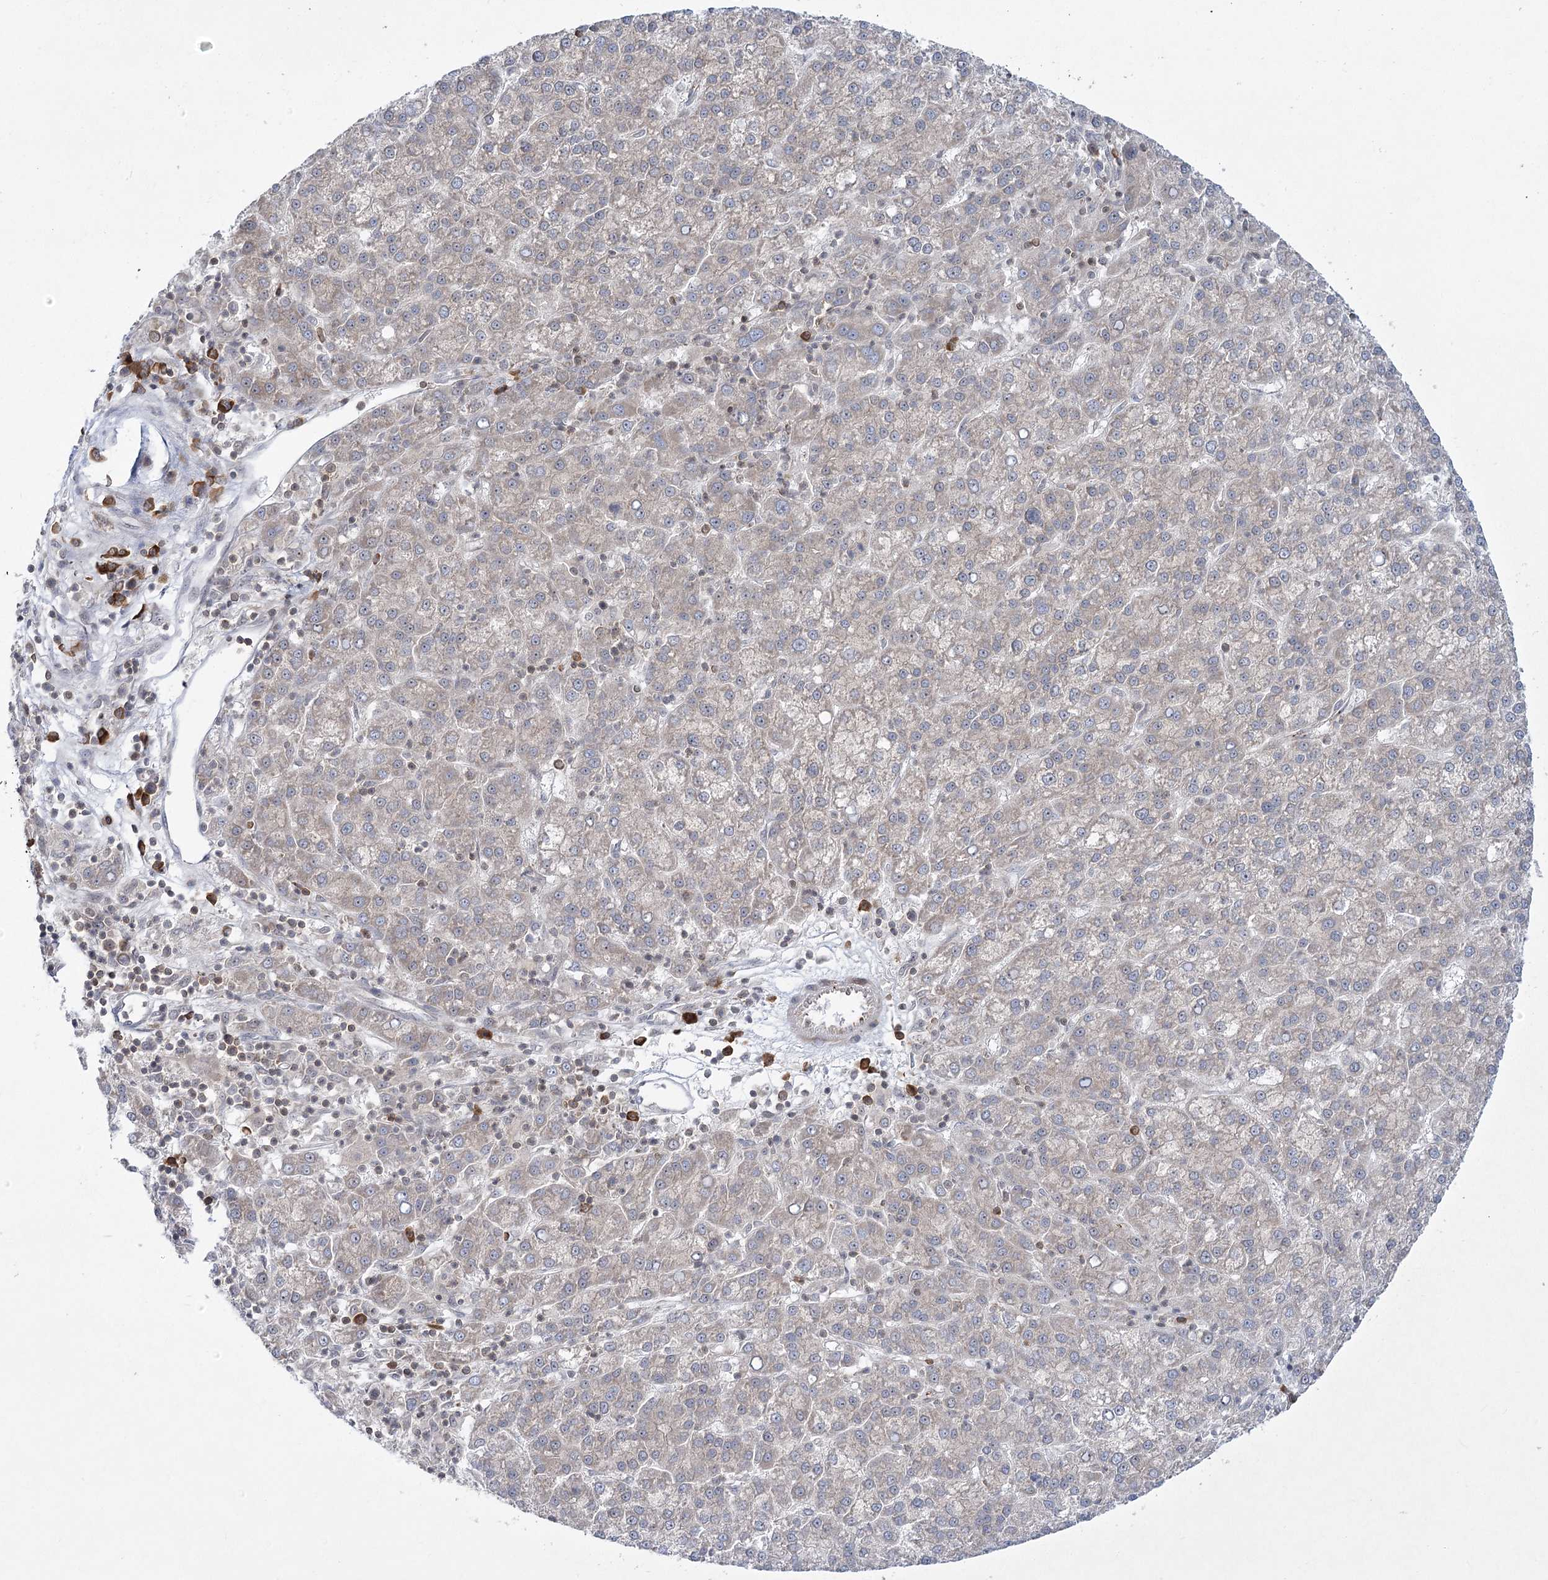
{"staining": {"intensity": "negative", "quantity": "none", "location": "none"}, "tissue": "liver cancer", "cell_type": "Tumor cells", "image_type": "cancer", "snomed": [{"axis": "morphology", "description": "Carcinoma, Hepatocellular, NOS"}, {"axis": "topography", "description": "Liver"}], "caption": "Tumor cells show no significant expression in liver cancer. (Brightfield microscopy of DAB IHC at high magnification).", "gene": "SYTL1", "patient": {"sex": "female", "age": 58}}